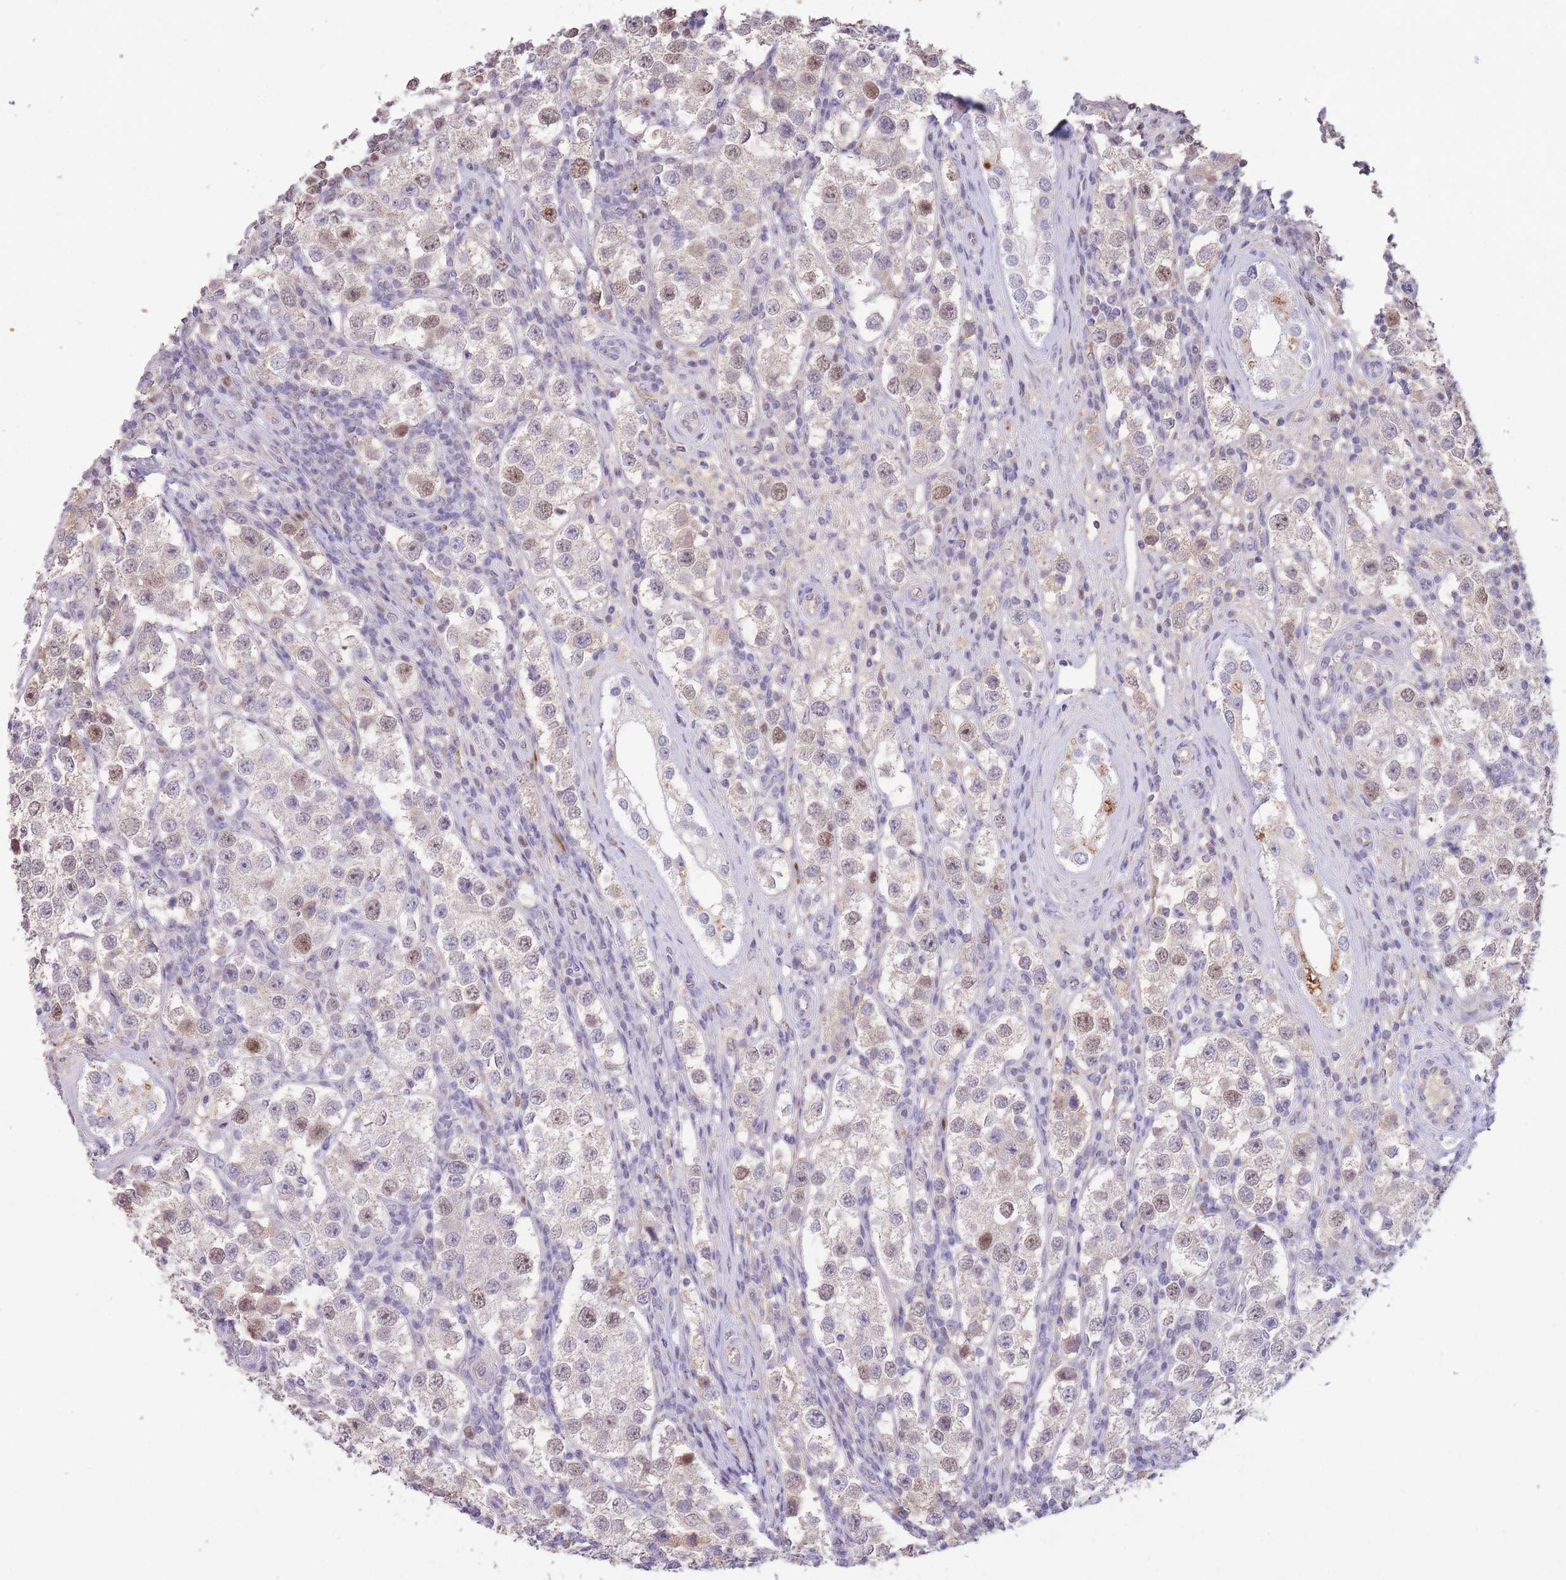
{"staining": {"intensity": "moderate", "quantity": "<25%", "location": "nuclear"}, "tissue": "testis cancer", "cell_type": "Tumor cells", "image_type": "cancer", "snomed": [{"axis": "morphology", "description": "Seminoma, NOS"}, {"axis": "topography", "description": "Testis"}], "caption": "Immunohistochemistry (IHC) of testis cancer displays low levels of moderate nuclear expression in approximately <25% of tumor cells.", "gene": "RGS14", "patient": {"sex": "male", "age": 37}}